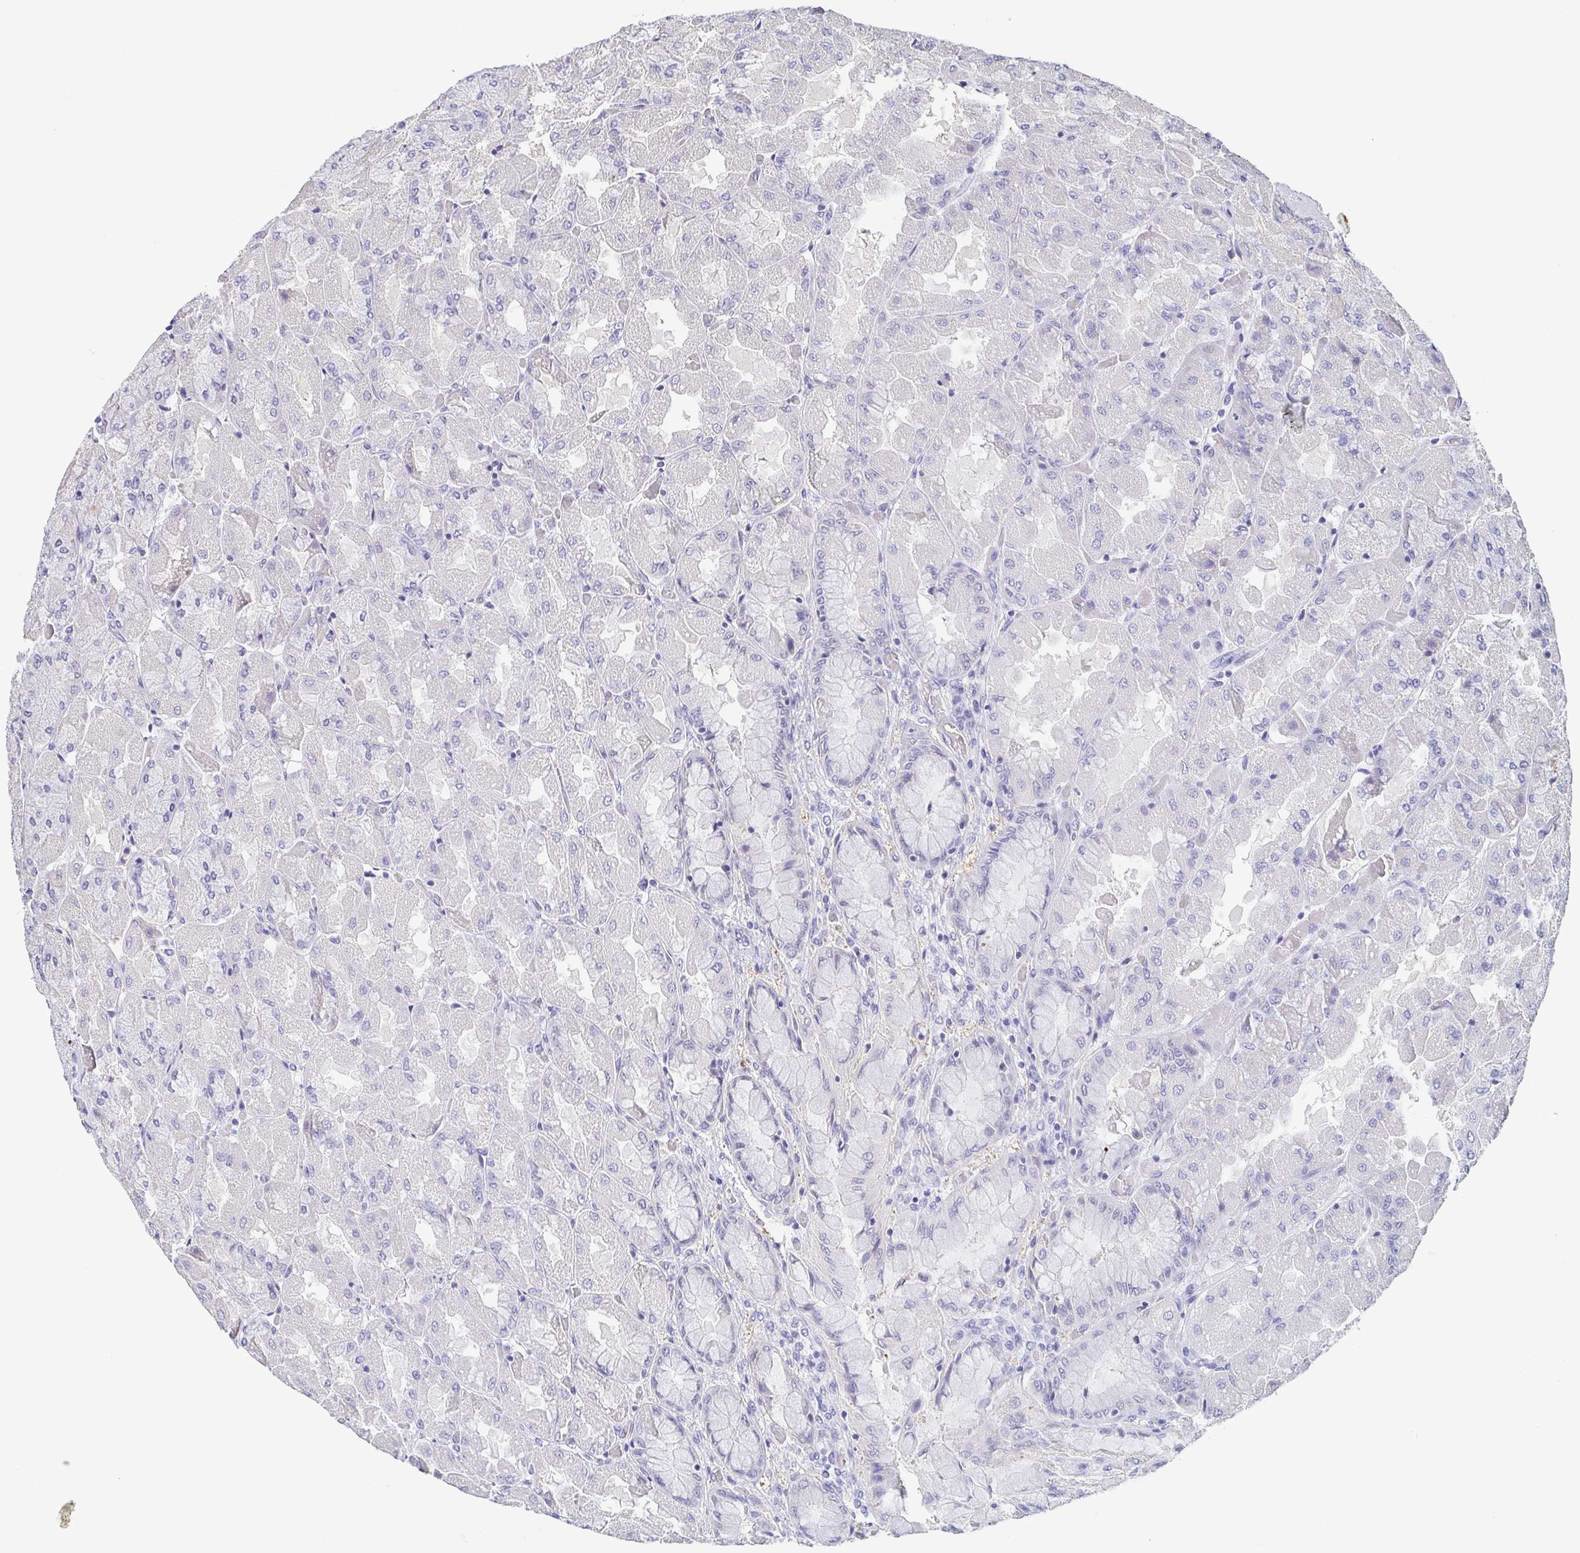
{"staining": {"intensity": "negative", "quantity": "none", "location": "none"}, "tissue": "stomach", "cell_type": "Glandular cells", "image_type": "normal", "snomed": [{"axis": "morphology", "description": "Normal tissue, NOS"}, {"axis": "topography", "description": "Stomach"}], "caption": "IHC of benign human stomach displays no positivity in glandular cells.", "gene": "ITLN1", "patient": {"sex": "female", "age": 61}}